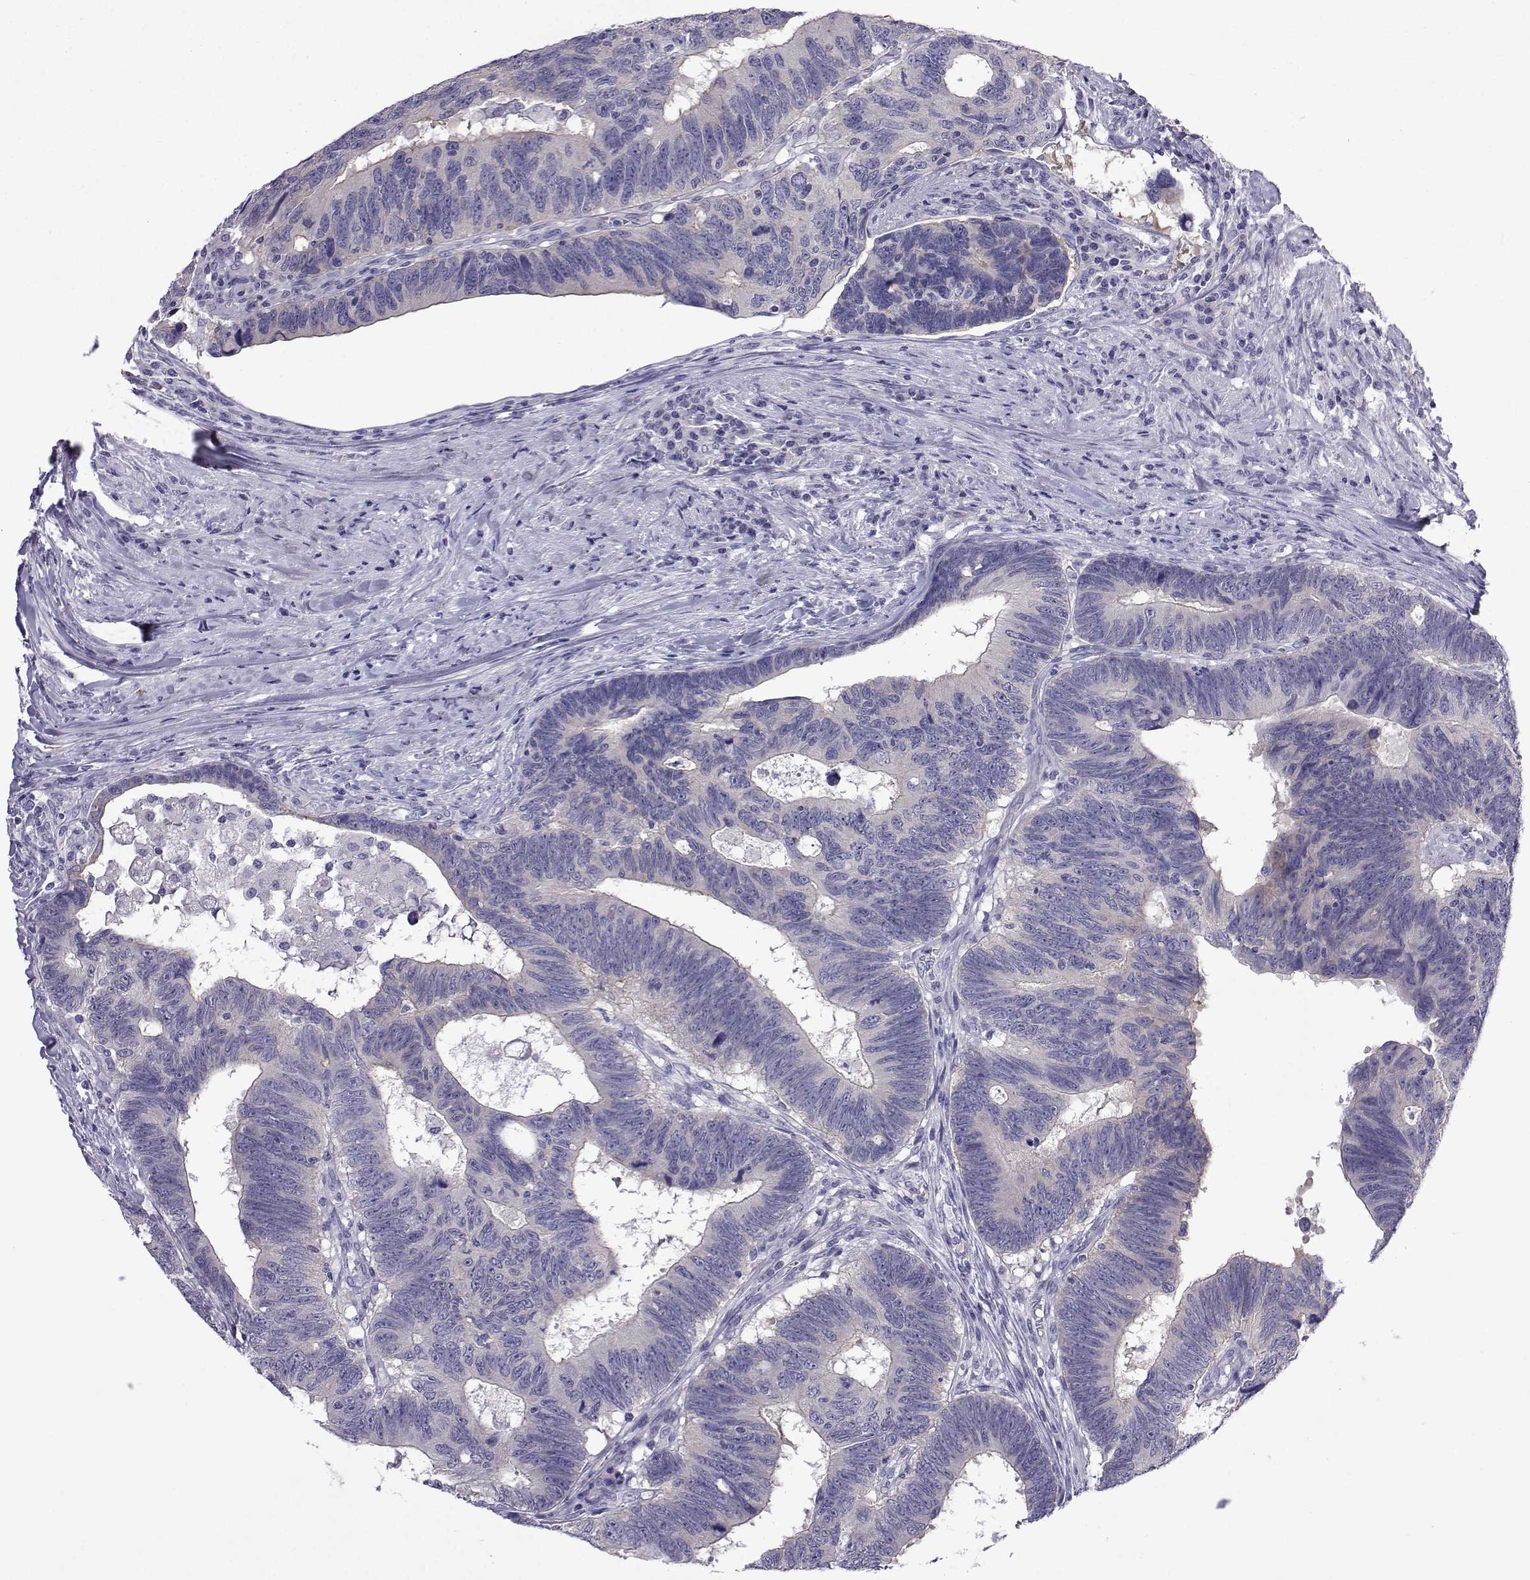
{"staining": {"intensity": "weak", "quantity": "<25%", "location": "cytoplasmic/membranous"}, "tissue": "colorectal cancer", "cell_type": "Tumor cells", "image_type": "cancer", "snomed": [{"axis": "morphology", "description": "Adenocarcinoma, NOS"}, {"axis": "topography", "description": "Colon"}], "caption": "This is a image of immunohistochemistry (IHC) staining of colorectal cancer, which shows no positivity in tumor cells.", "gene": "COL22A1", "patient": {"sex": "female", "age": 77}}